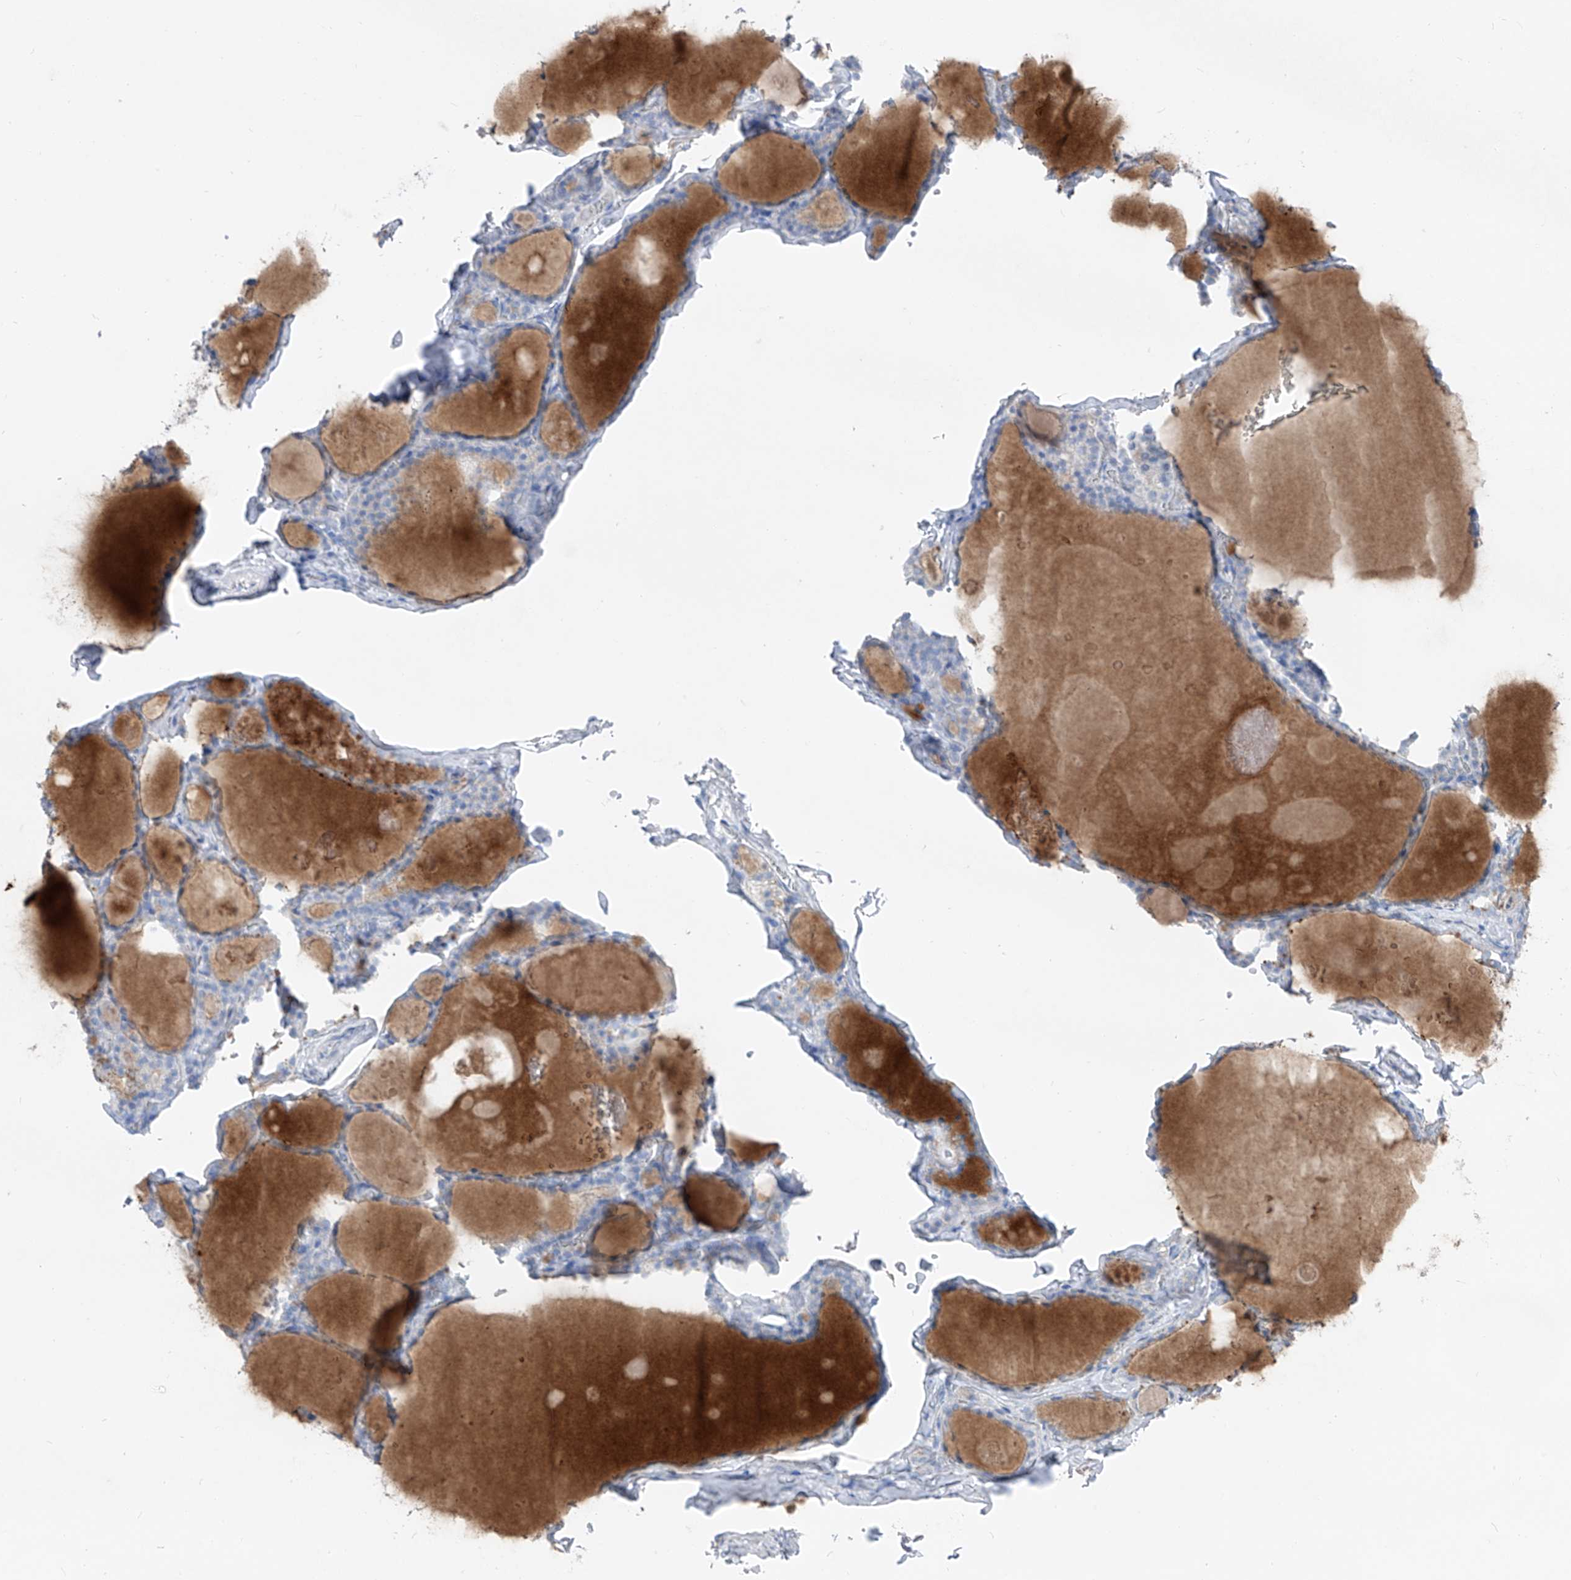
{"staining": {"intensity": "moderate", "quantity": "<25%", "location": "cytoplasmic/membranous"}, "tissue": "thyroid gland", "cell_type": "Glandular cells", "image_type": "normal", "snomed": [{"axis": "morphology", "description": "Normal tissue, NOS"}, {"axis": "topography", "description": "Thyroid gland"}], "caption": "Protein expression analysis of benign human thyroid gland reveals moderate cytoplasmic/membranous staining in approximately <25% of glandular cells.", "gene": "FRS3", "patient": {"sex": "male", "age": 56}}